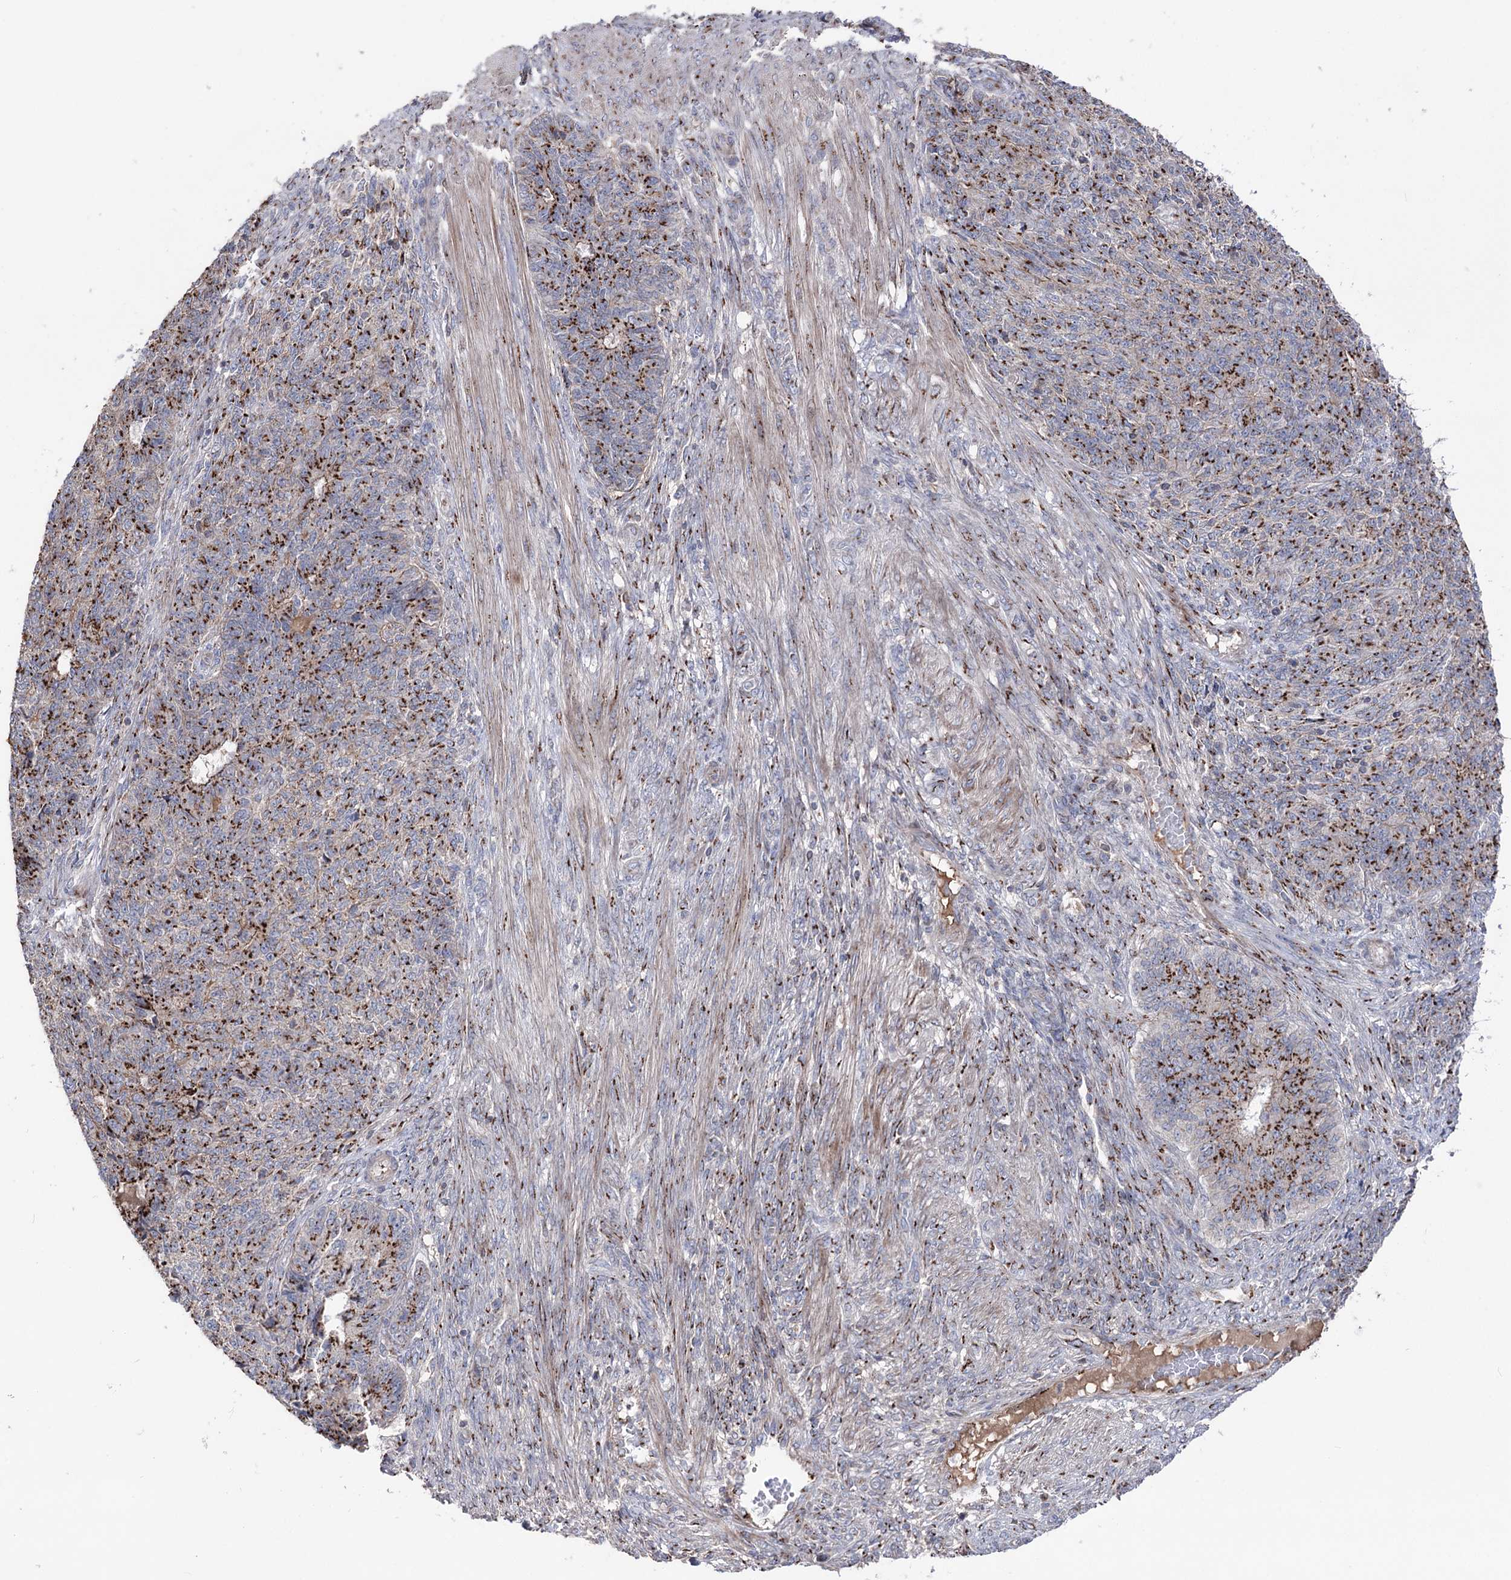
{"staining": {"intensity": "strong", "quantity": ">75%", "location": "cytoplasmic/membranous"}, "tissue": "endometrial cancer", "cell_type": "Tumor cells", "image_type": "cancer", "snomed": [{"axis": "morphology", "description": "Adenocarcinoma, NOS"}, {"axis": "topography", "description": "Endometrium"}], "caption": "Tumor cells display strong cytoplasmic/membranous expression in about >75% of cells in adenocarcinoma (endometrial).", "gene": "ARHGAP20", "patient": {"sex": "female", "age": 32}}